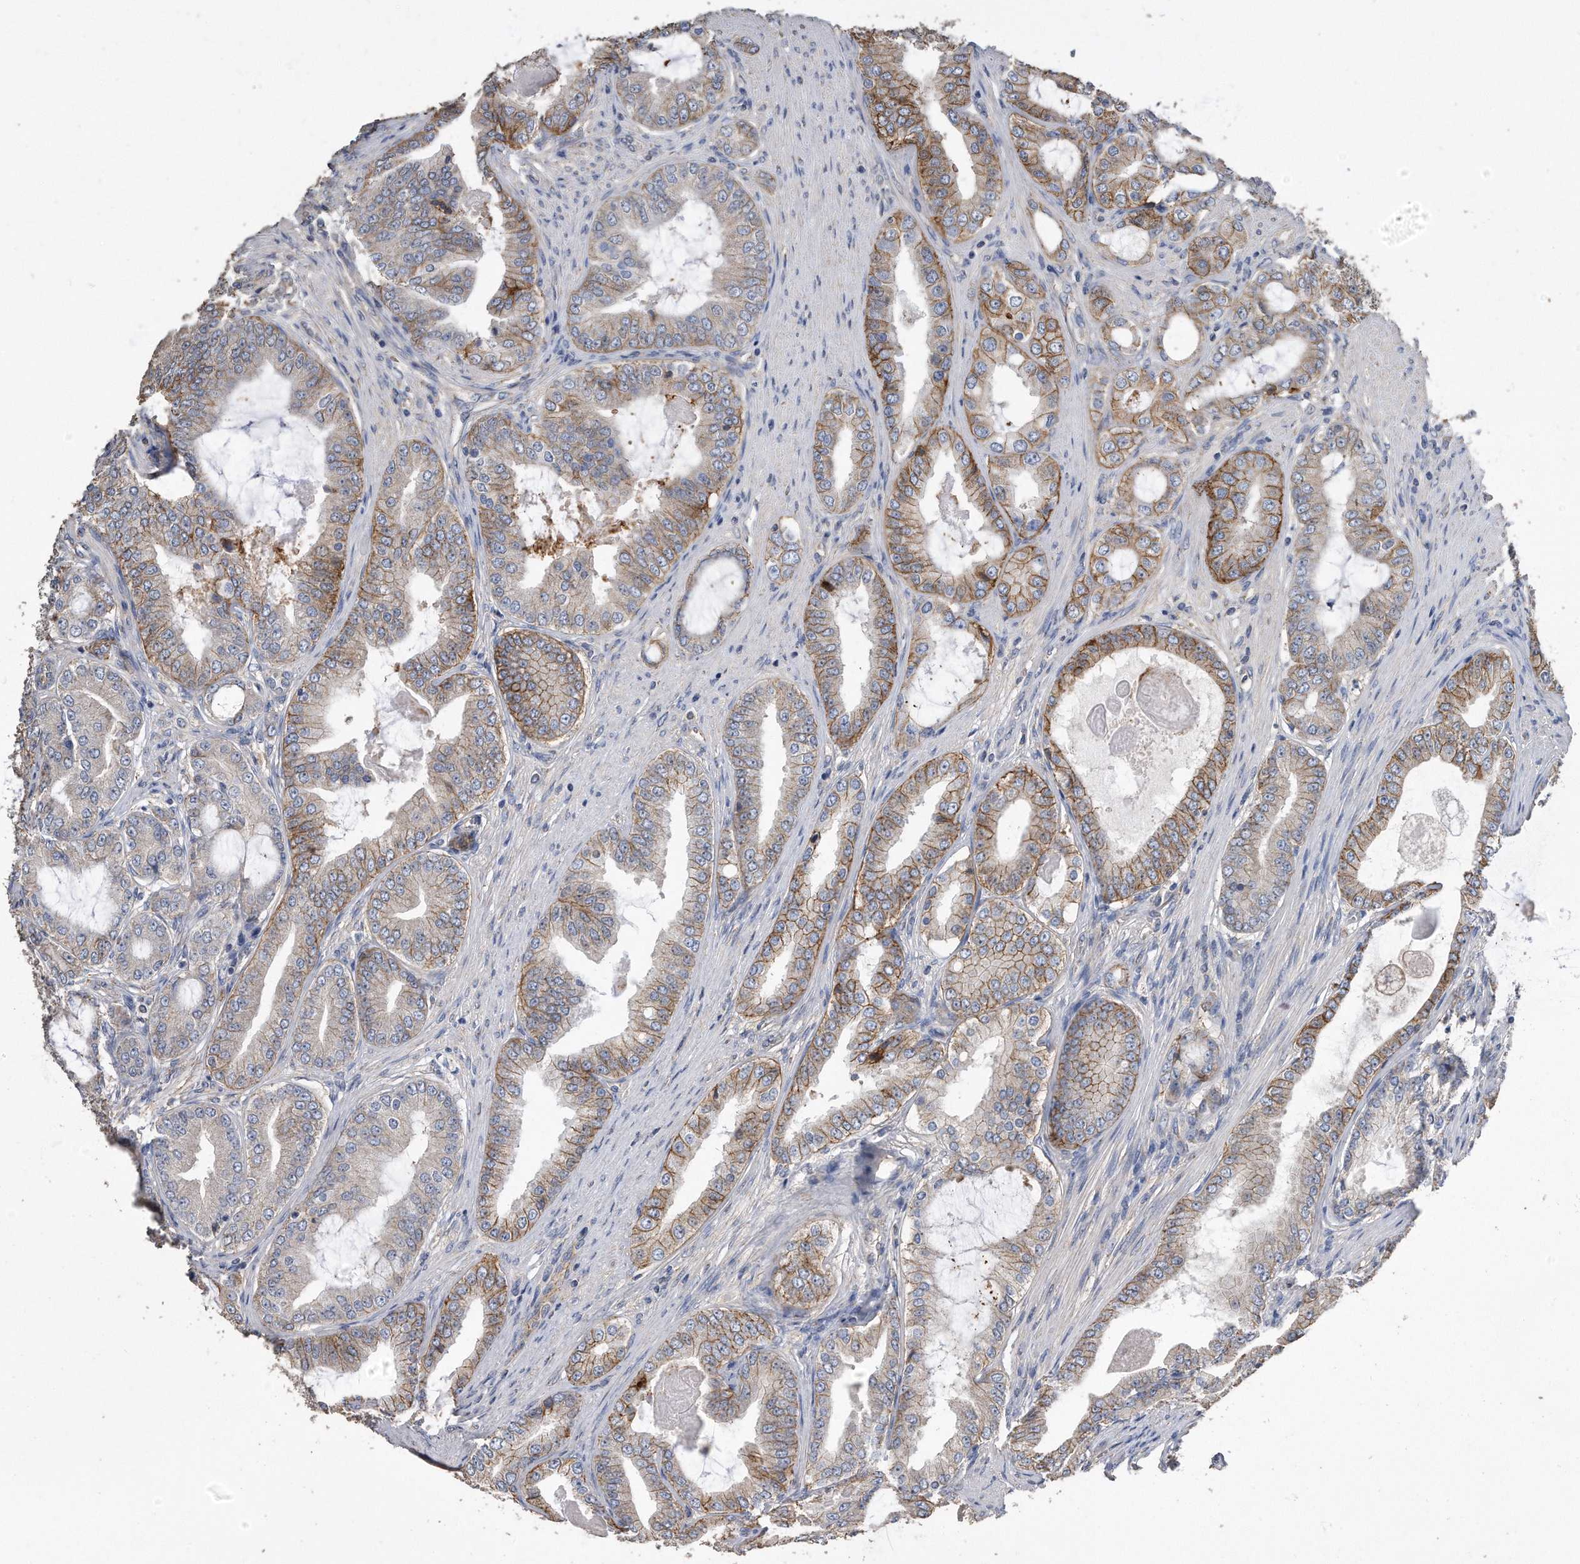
{"staining": {"intensity": "moderate", "quantity": ">75%", "location": "cytoplasmic/membranous"}, "tissue": "prostate cancer", "cell_type": "Tumor cells", "image_type": "cancer", "snomed": [{"axis": "morphology", "description": "Adenocarcinoma, High grade"}, {"axis": "topography", "description": "Prostate"}], "caption": "Immunohistochemical staining of prostate high-grade adenocarcinoma reveals medium levels of moderate cytoplasmic/membranous protein staining in about >75% of tumor cells.", "gene": "CDCP1", "patient": {"sex": "male", "age": 60}}